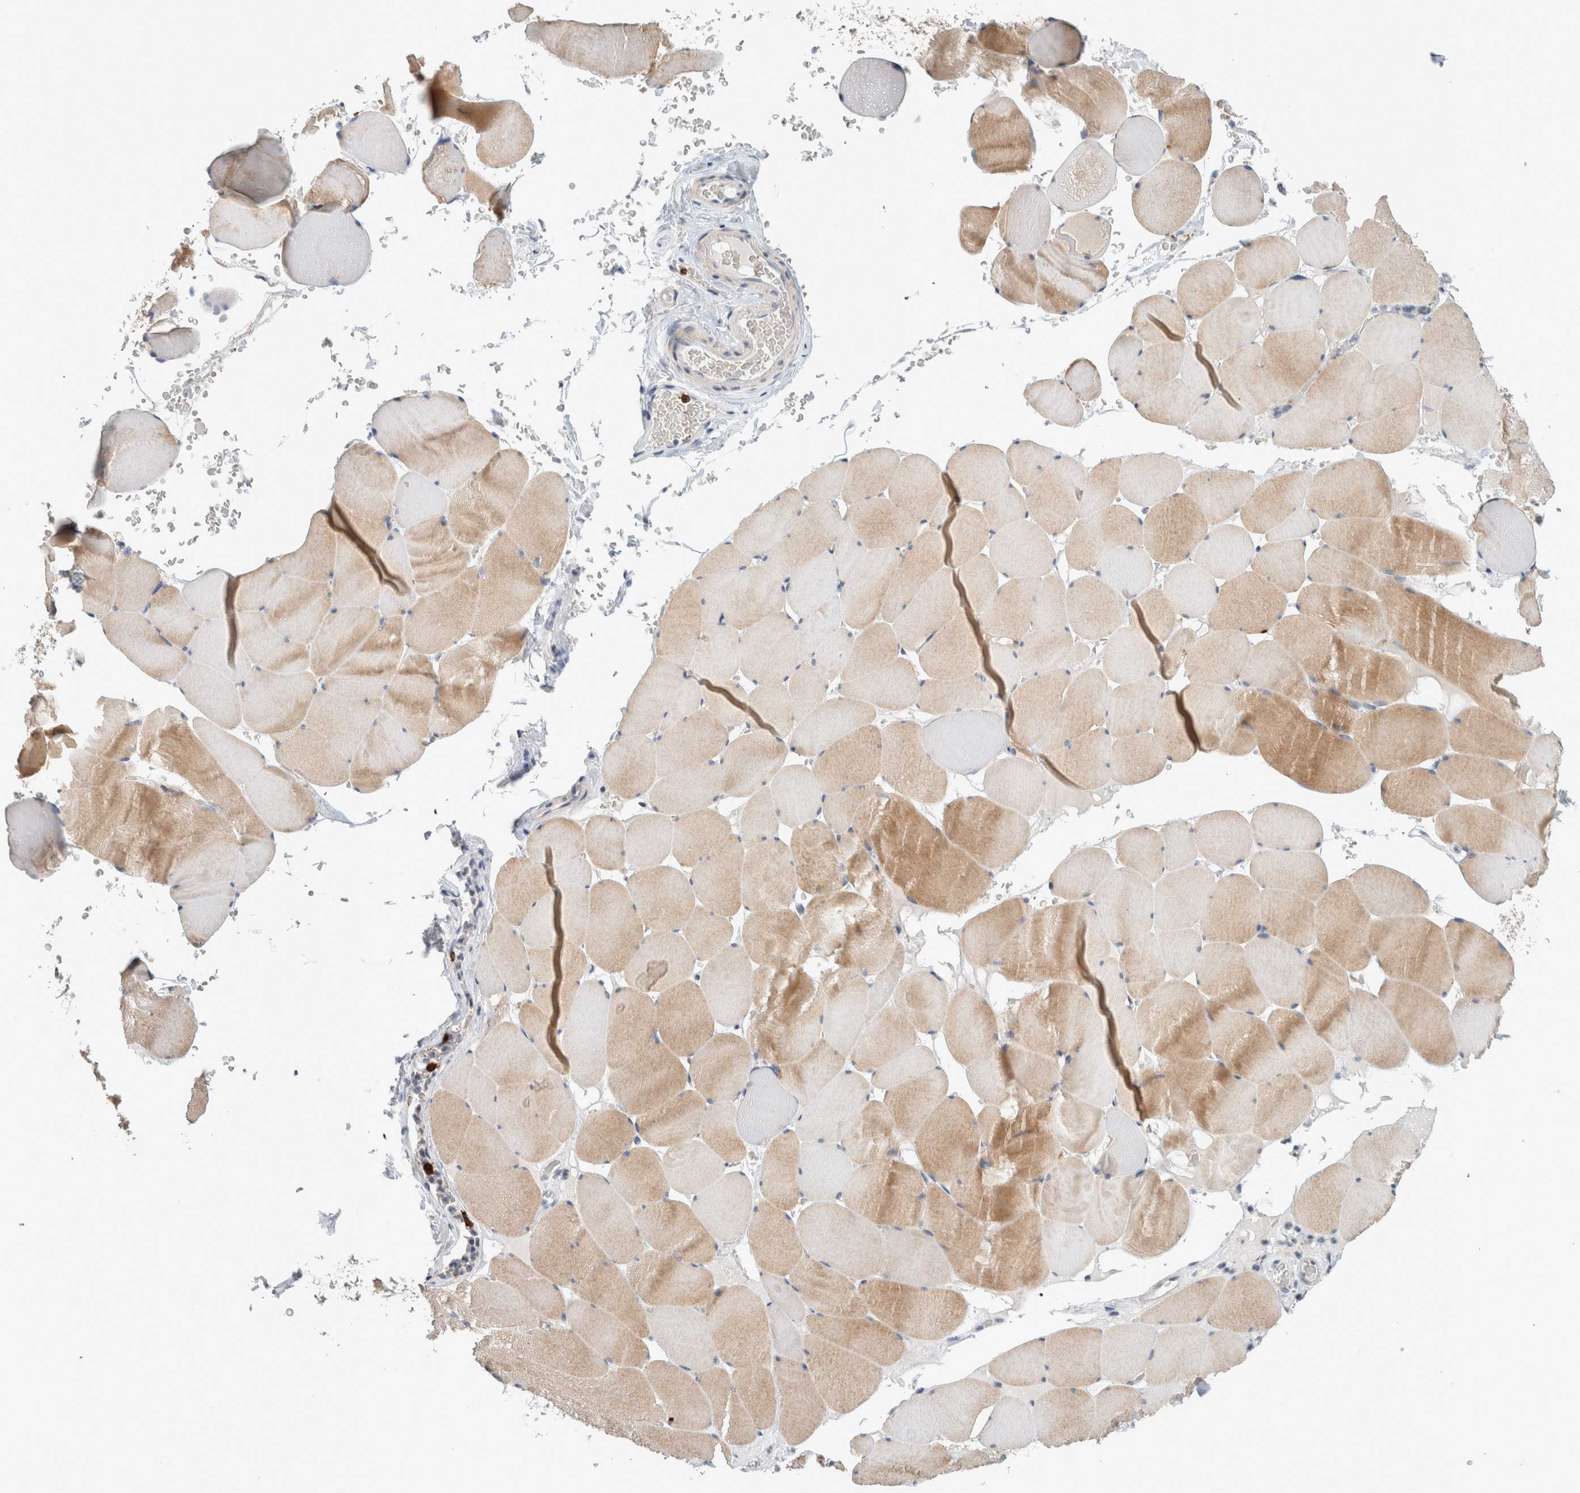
{"staining": {"intensity": "weak", "quantity": "25%-75%", "location": "cytoplasmic/membranous"}, "tissue": "skeletal muscle", "cell_type": "Myocytes", "image_type": "normal", "snomed": [{"axis": "morphology", "description": "Normal tissue, NOS"}, {"axis": "topography", "description": "Skeletal muscle"}], "caption": "IHC image of unremarkable skeletal muscle stained for a protein (brown), which shows low levels of weak cytoplasmic/membranous positivity in approximately 25%-75% of myocytes.", "gene": "CRAT", "patient": {"sex": "male", "age": 62}}